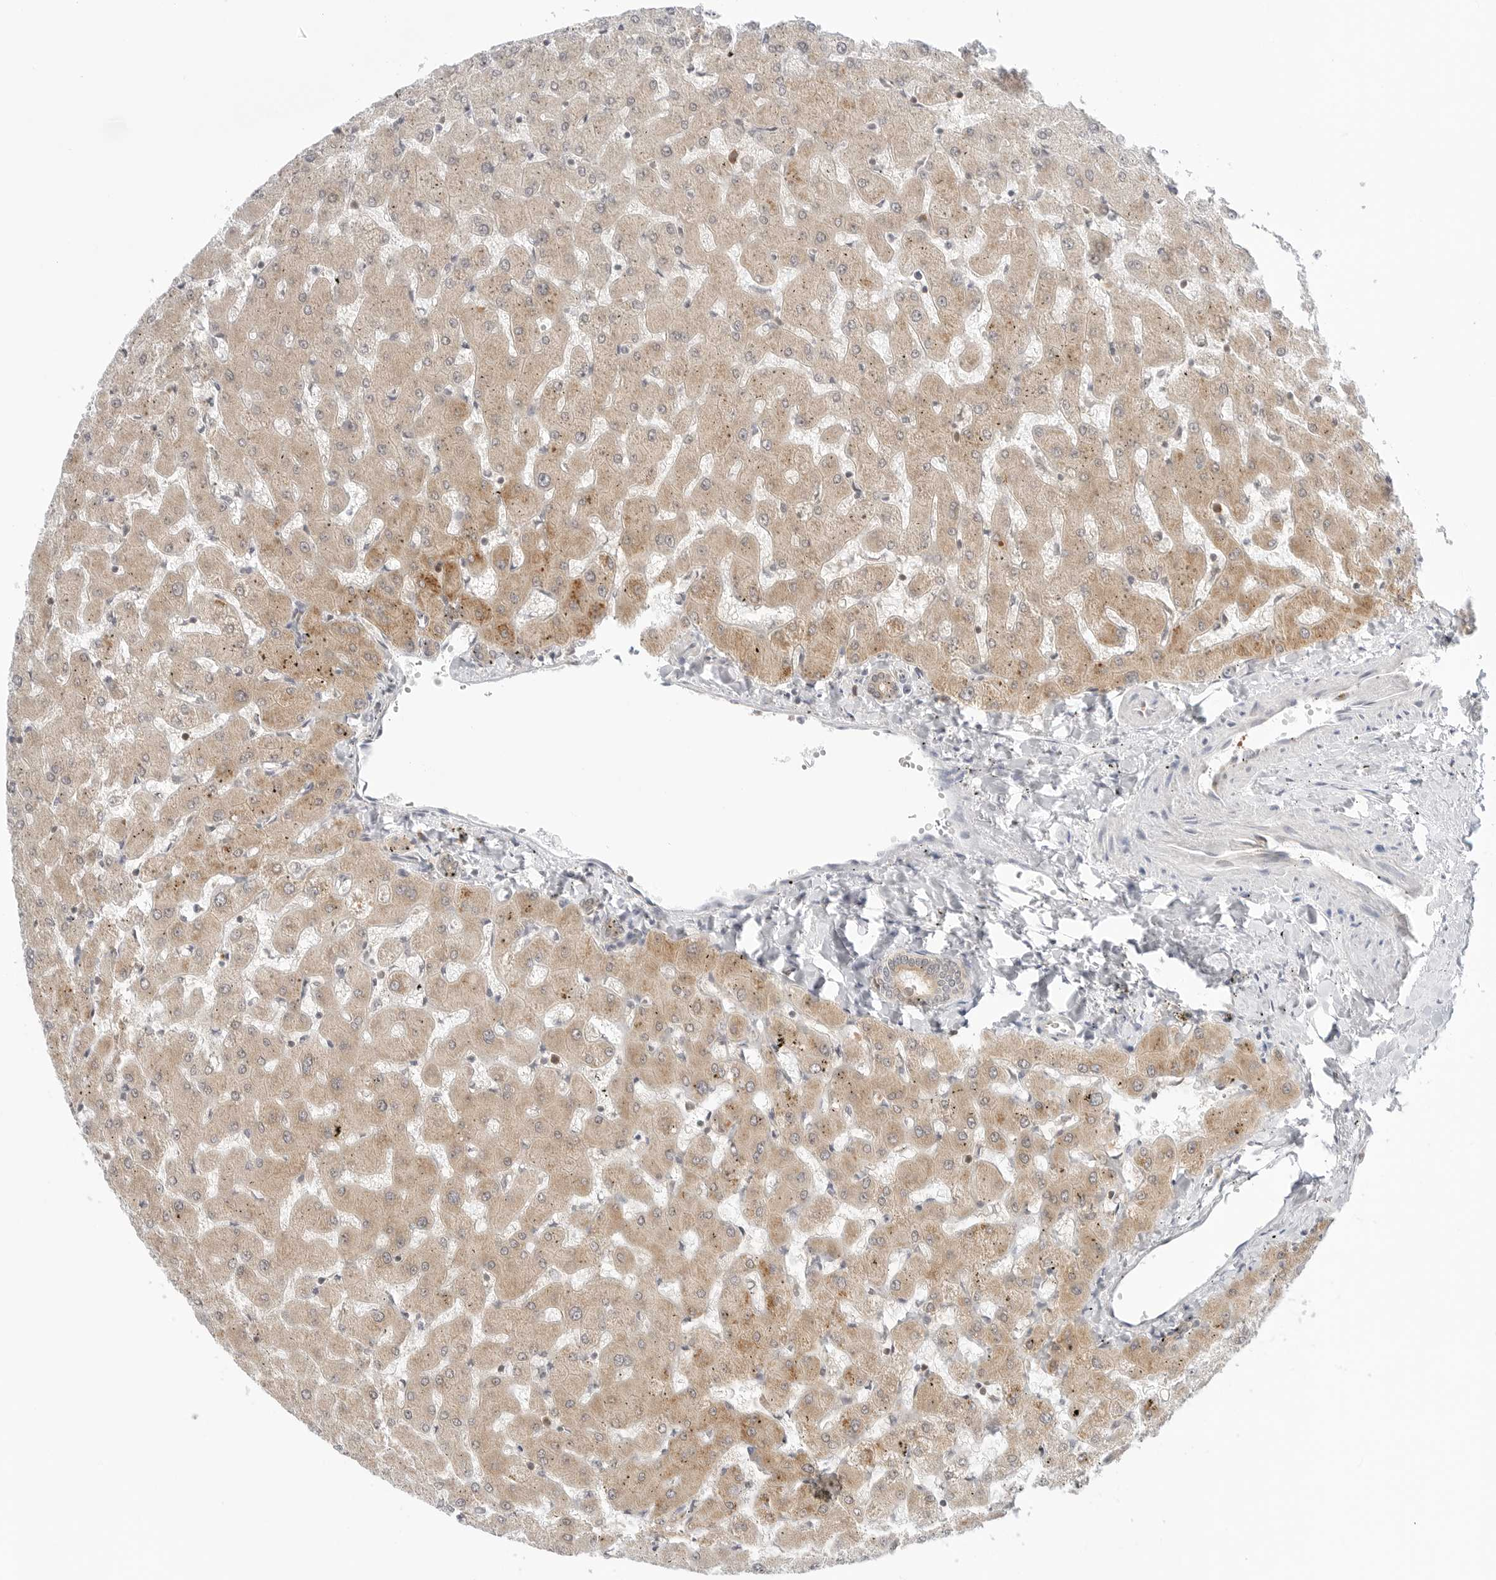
{"staining": {"intensity": "weak", "quantity": "25%-75%", "location": "cytoplasmic/membranous"}, "tissue": "liver", "cell_type": "Cholangiocytes", "image_type": "normal", "snomed": [{"axis": "morphology", "description": "Normal tissue, NOS"}, {"axis": "topography", "description": "Liver"}], "caption": "Protein analysis of benign liver demonstrates weak cytoplasmic/membranous staining in about 25%-75% of cholangiocytes. The staining is performed using DAB brown chromogen to label protein expression. The nuclei are counter-stained blue using hematoxylin.", "gene": "NUDC", "patient": {"sex": "female", "age": 63}}